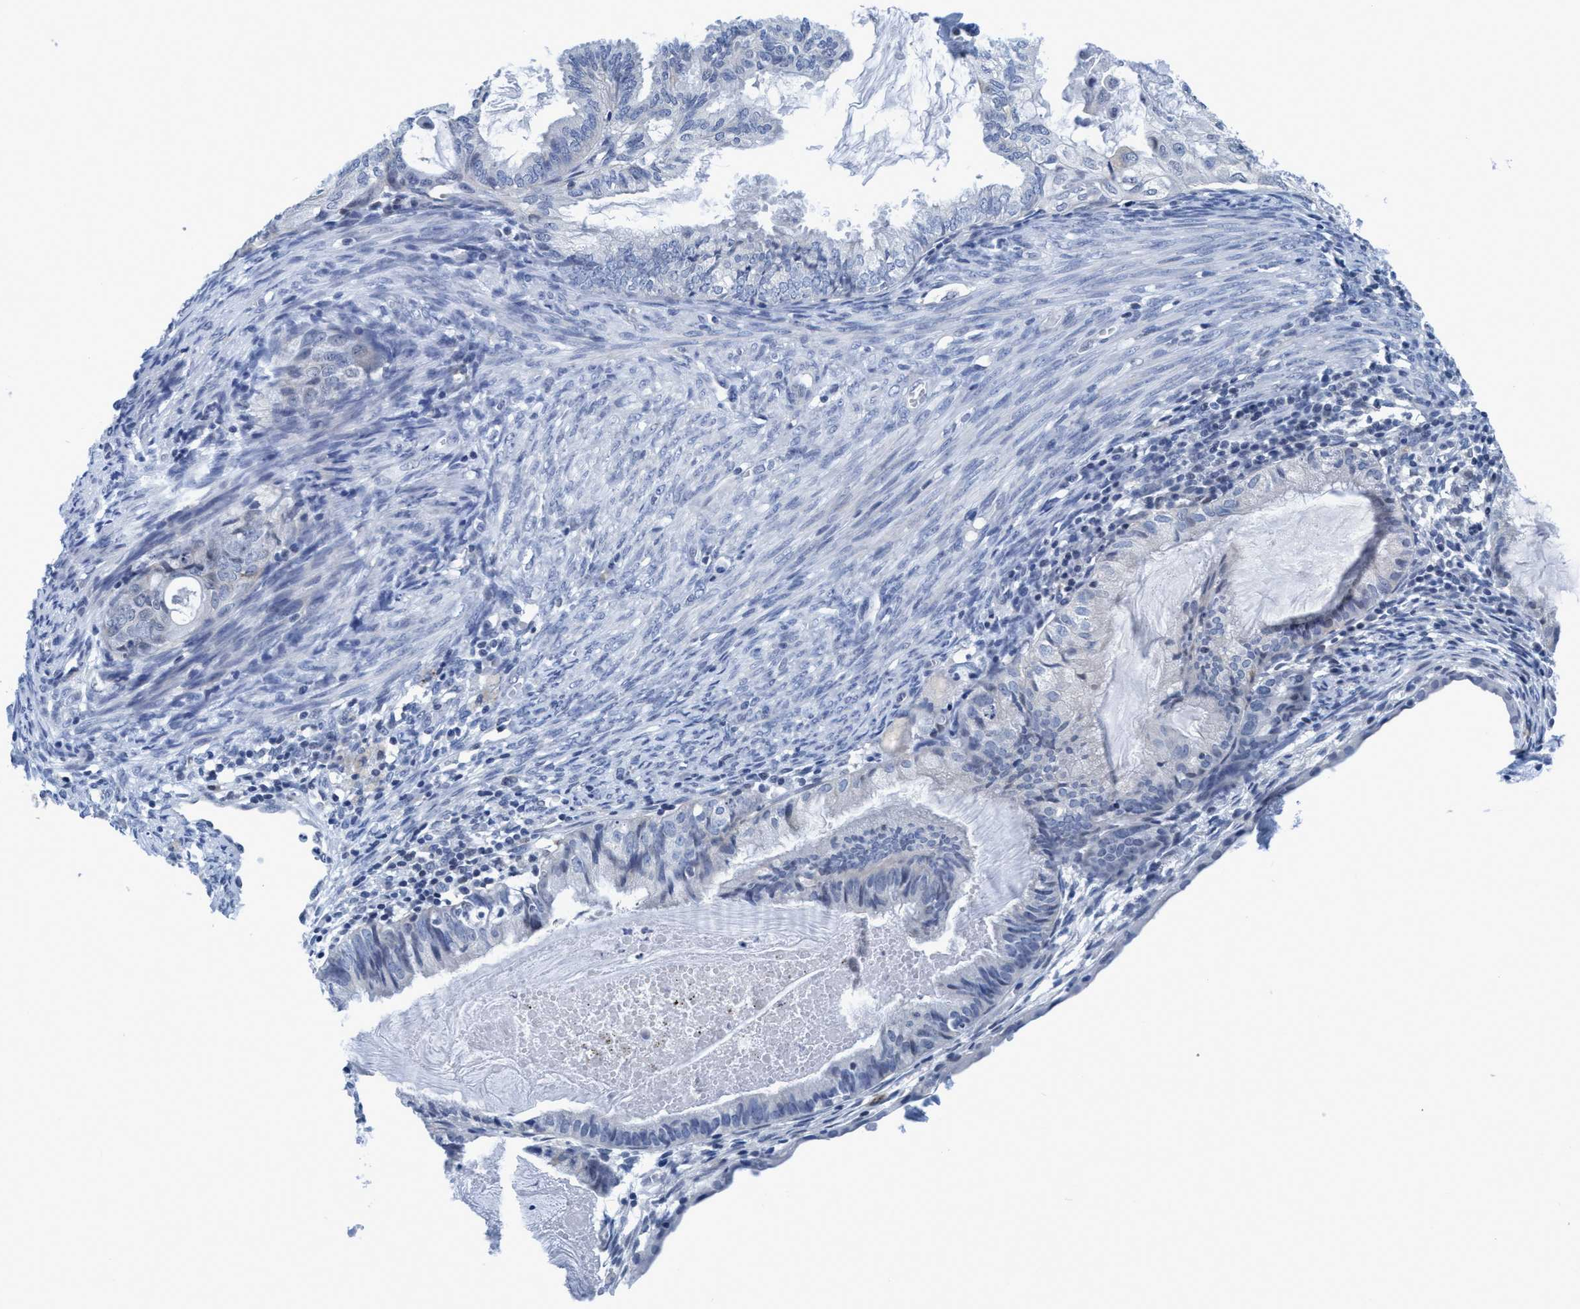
{"staining": {"intensity": "negative", "quantity": "none", "location": "none"}, "tissue": "cervical cancer", "cell_type": "Tumor cells", "image_type": "cancer", "snomed": [{"axis": "morphology", "description": "Normal tissue, NOS"}, {"axis": "morphology", "description": "Adenocarcinoma, NOS"}, {"axis": "topography", "description": "Cervix"}, {"axis": "topography", "description": "Endometrium"}], "caption": "Tumor cells show no significant expression in cervical cancer (adenocarcinoma). Nuclei are stained in blue.", "gene": "DNAI1", "patient": {"sex": "female", "age": 86}}